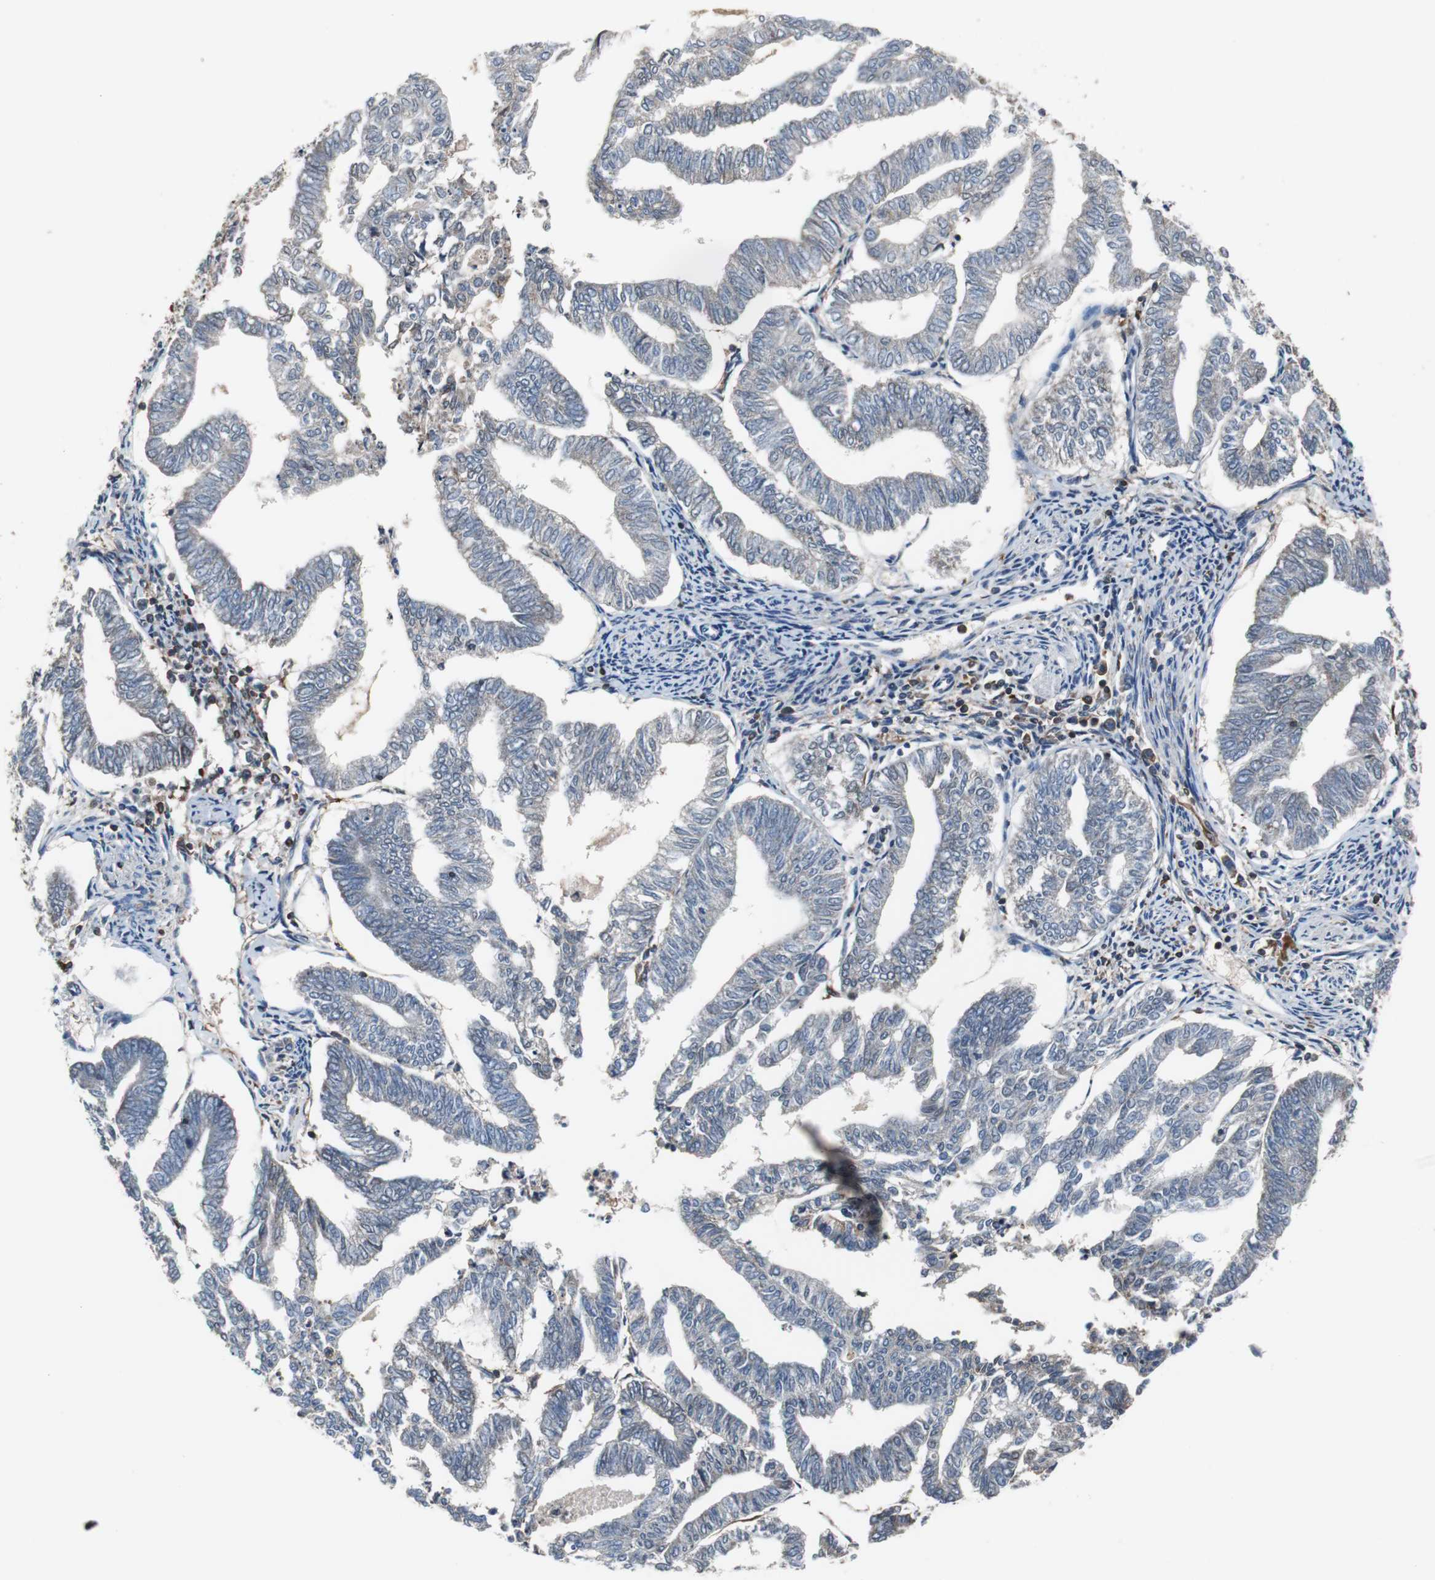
{"staining": {"intensity": "negative", "quantity": "none", "location": "none"}, "tissue": "endometrial cancer", "cell_type": "Tumor cells", "image_type": "cancer", "snomed": [{"axis": "morphology", "description": "Adenocarcinoma, NOS"}, {"axis": "topography", "description": "Endometrium"}], "caption": "Tumor cells show no significant protein expression in endometrial cancer (adenocarcinoma).", "gene": "CALB2", "patient": {"sex": "female", "age": 79}}